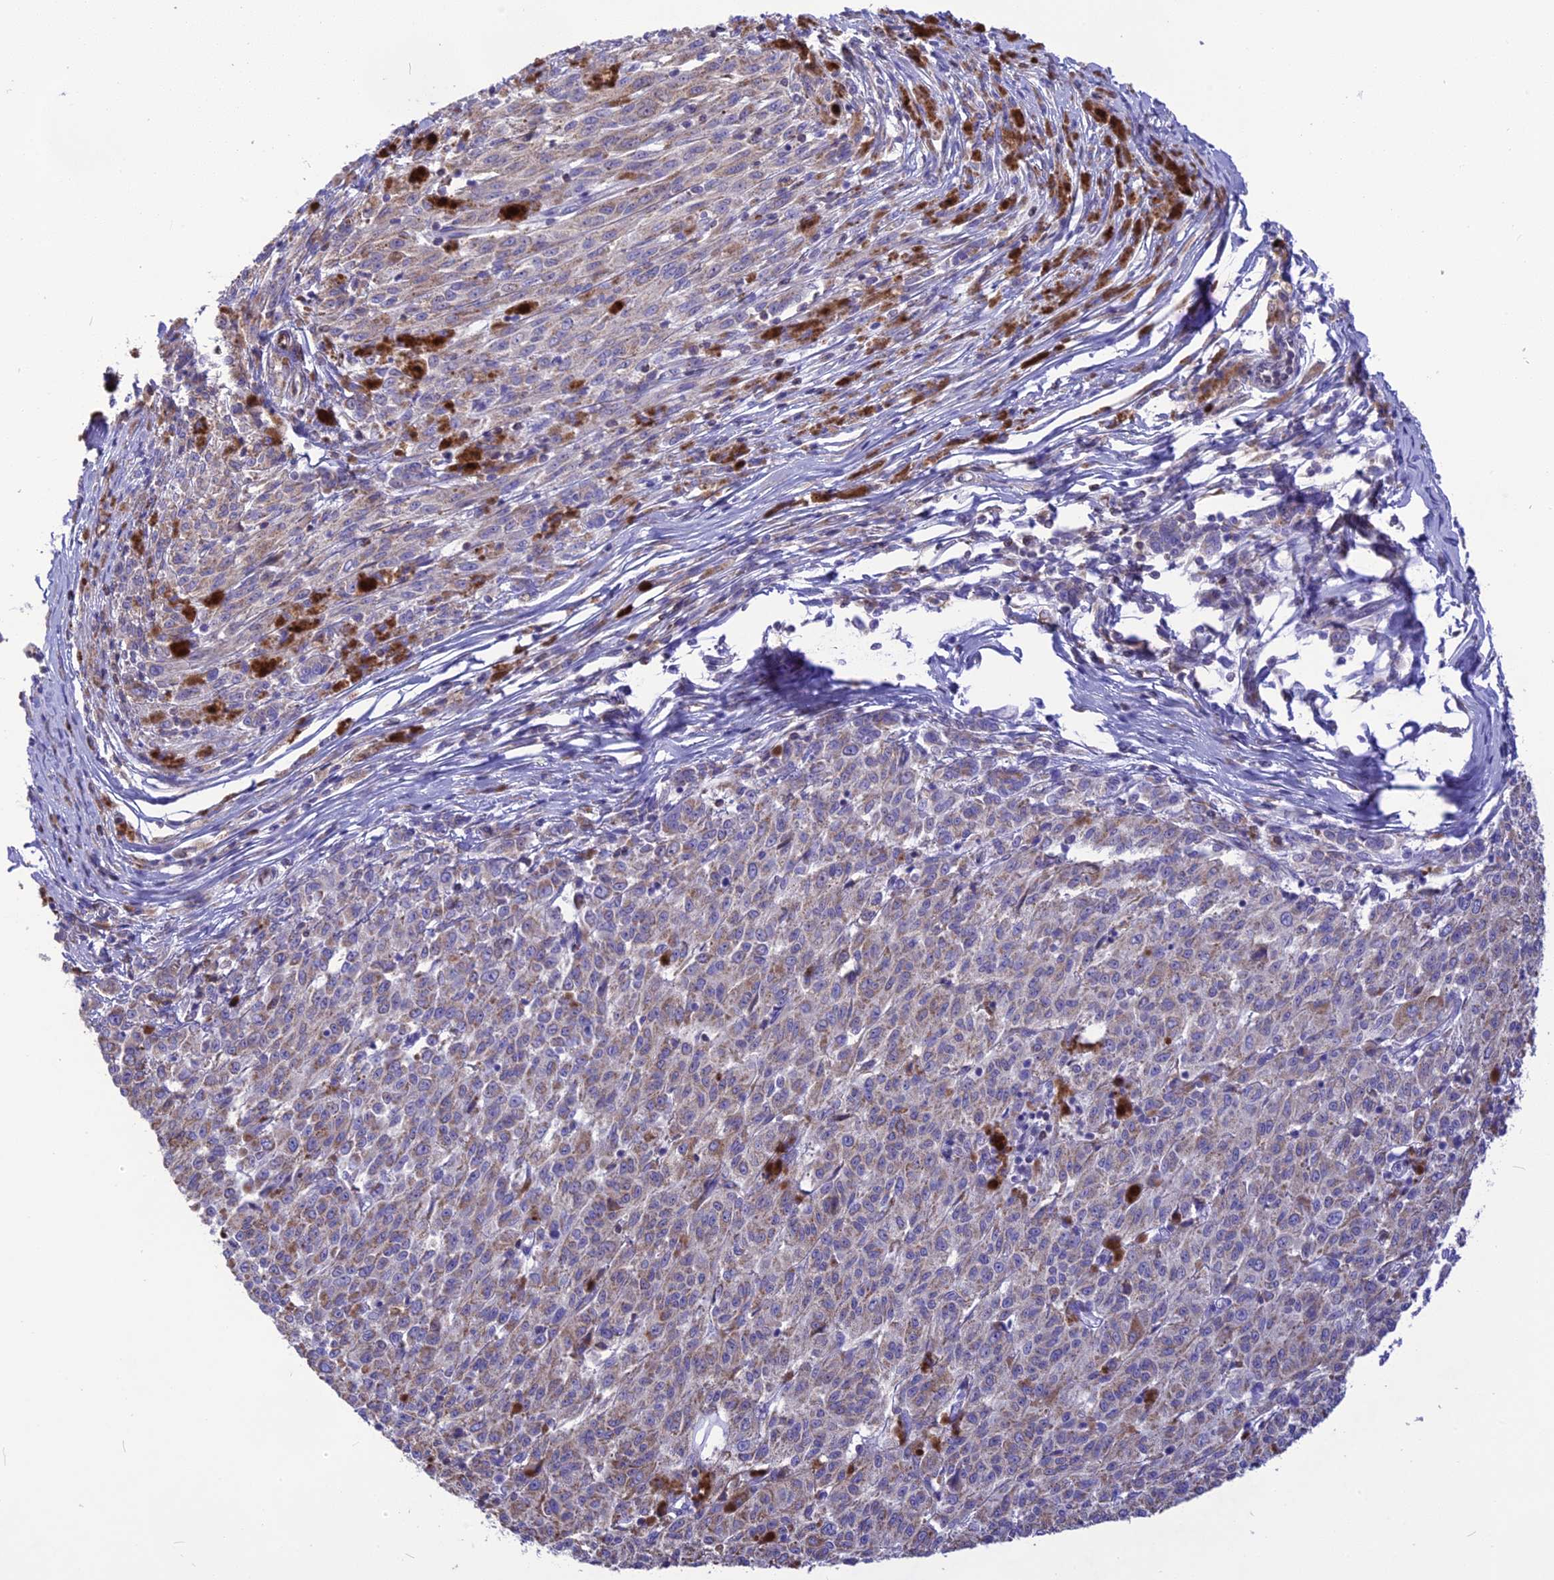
{"staining": {"intensity": "moderate", "quantity": "<25%", "location": "cytoplasmic/membranous"}, "tissue": "melanoma", "cell_type": "Tumor cells", "image_type": "cancer", "snomed": [{"axis": "morphology", "description": "Malignant melanoma, NOS"}, {"axis": "topography", "description": "Skin"}], "caption": "Malignant melanoma stained for a protein reveals moderate cytoplasmic/membranous positivity in tumor cells.", "gene": "DOC2B", "patient": {"sex": "female", "age": 52}}